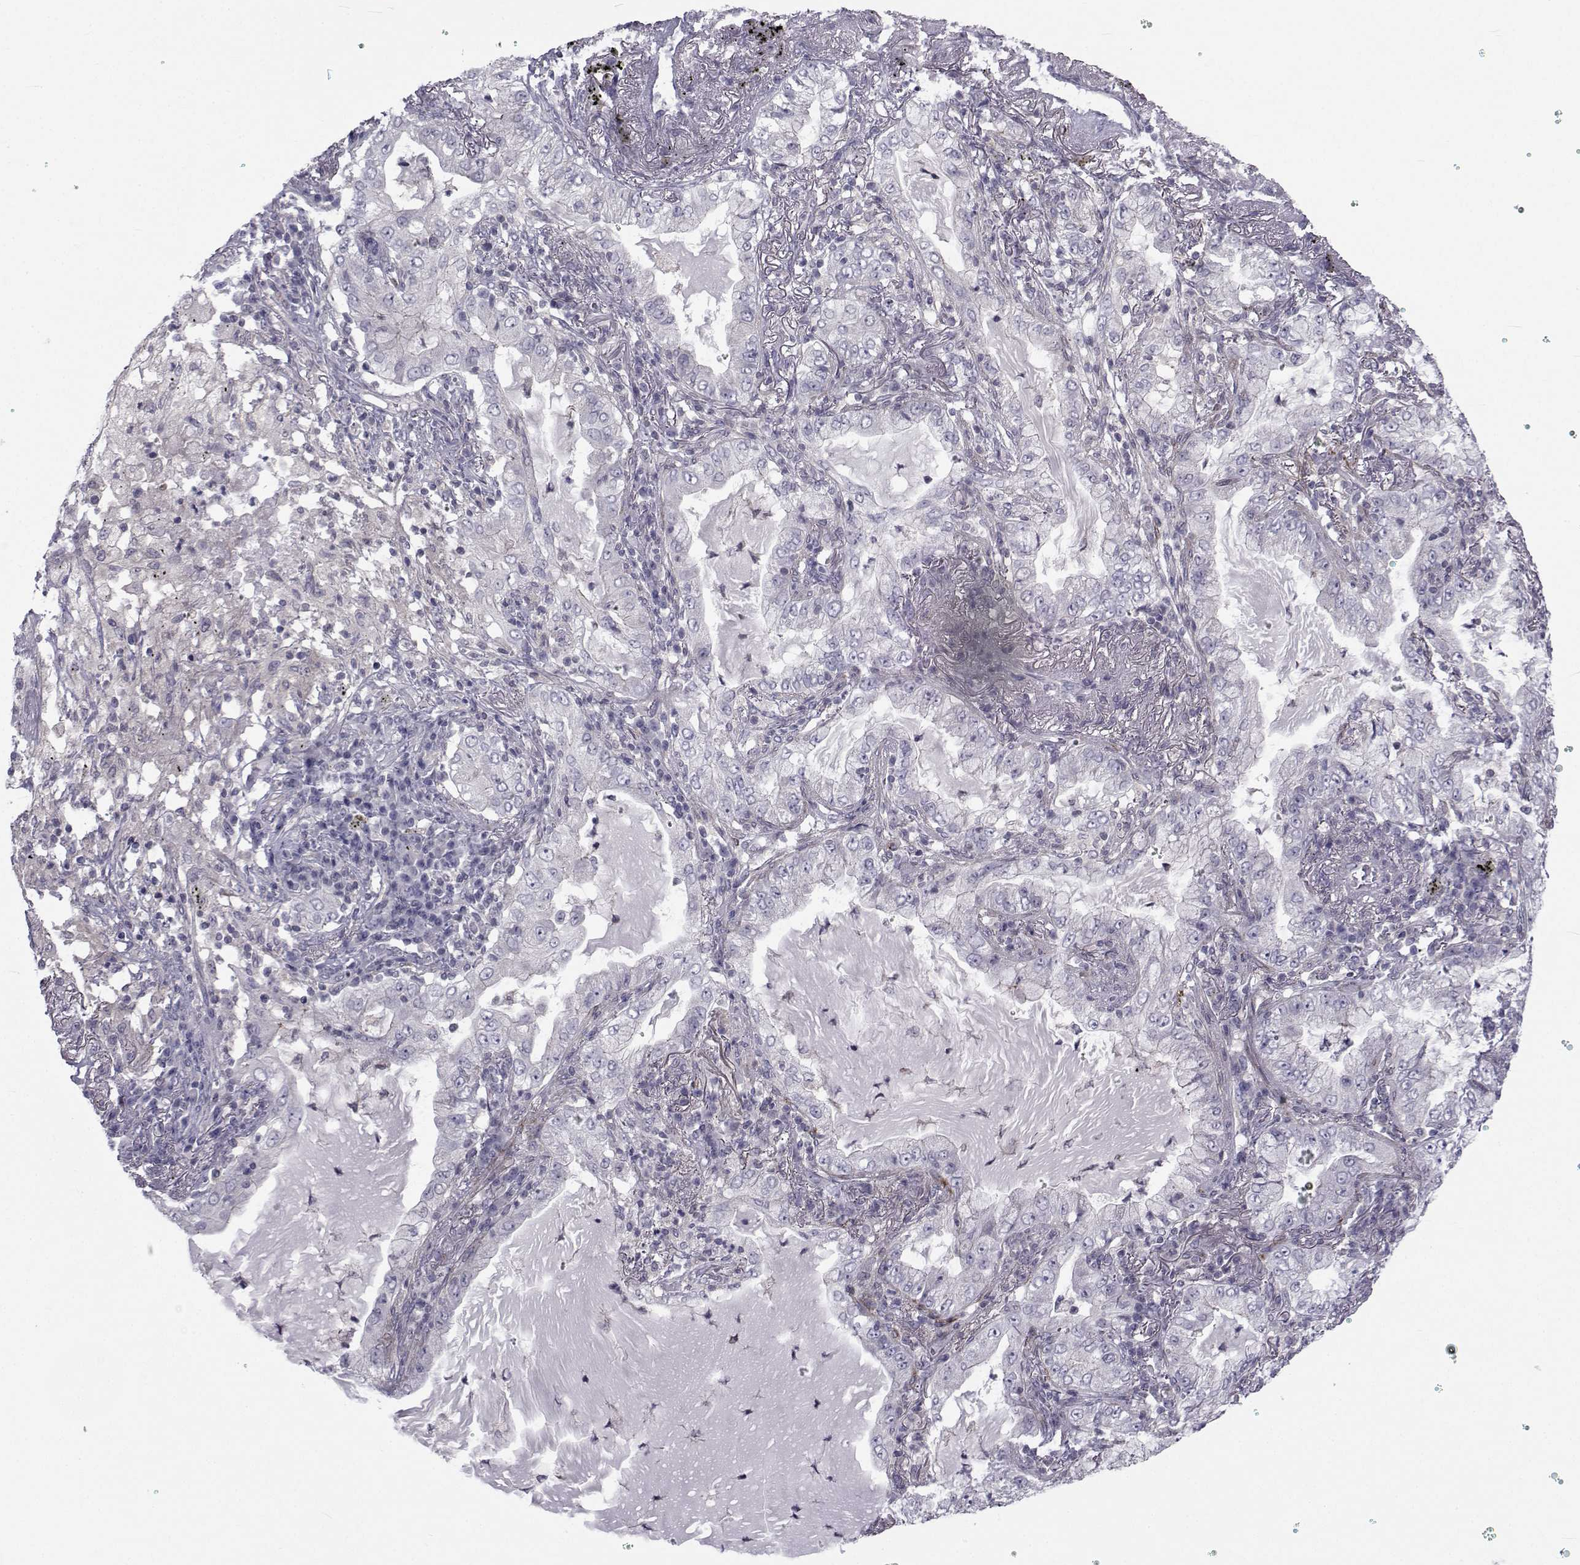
{"staining": {"intensity": "negative", "quantity": "none", "location": "none"}, "tissue": "lung cancer", "cell_type": "Tumor cells", "image_type": "cancer", "snomed": [{"axis": "morphology", "description": "Adenocarcinoma, NOS"}, {"axis": "topography", "description": "Lung"}], "caption": "Tumor cells are negative for protein expression in human adenocarcinoma (lung).", "gene": "SLC30A10", "patient": {"sex": "female", "age": 73}}